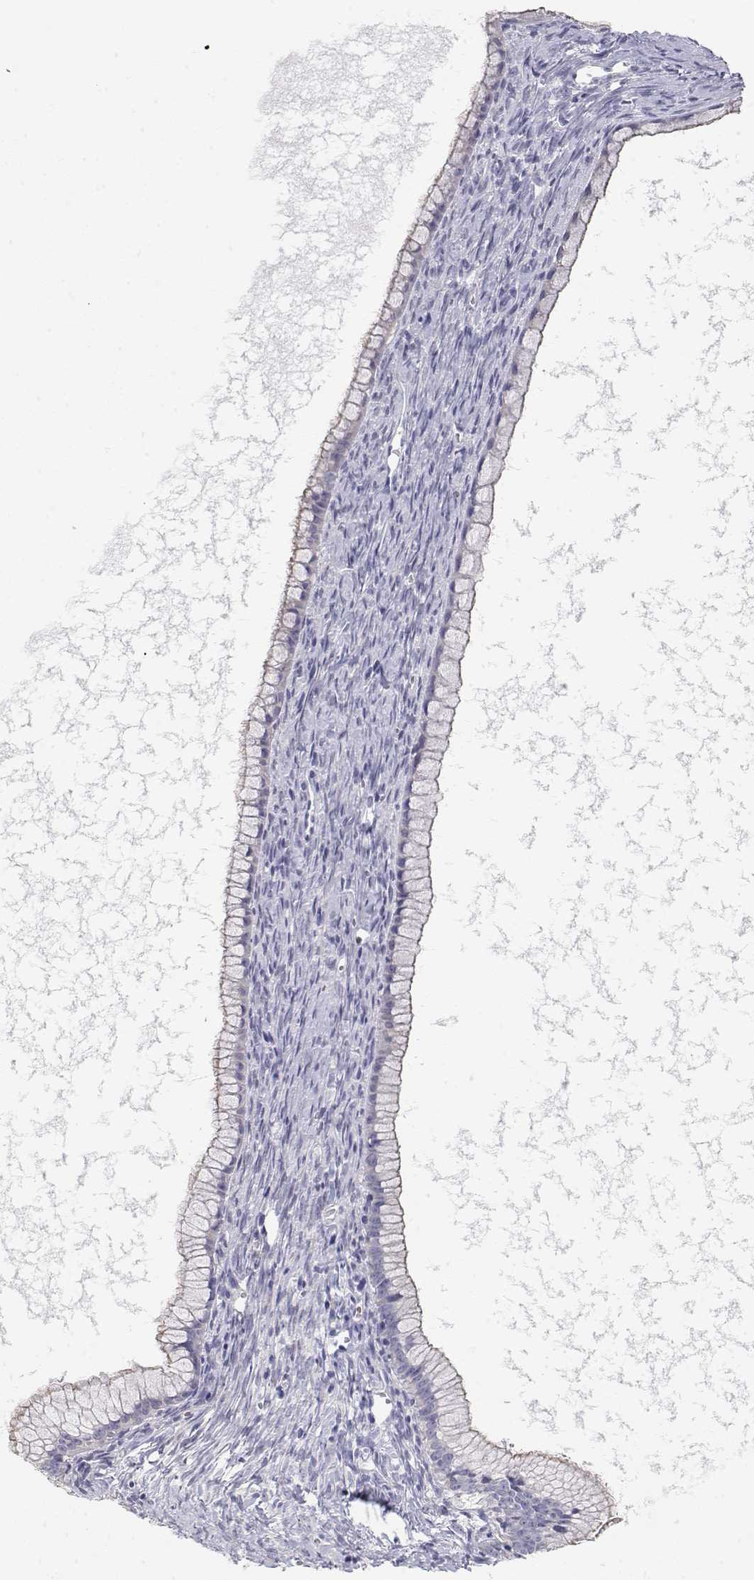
{"staining": {"intensity": "negative", "quantity": "none", "location": "none"}, "tissue": "ovarian cancer", "cell_type": "Tumor cells", "image_type": "cancer", "snomed": [{"axis": "morphology", "description": "Cystadenocarcinoma, mucinous, NOS"}, {"axis": "topography", "description": "Ovary"}], "caption": "Human mucinous cystadenocarcinoma (ovarian) stained for a protein using immunohistochemistry (IHC) shows no expression in tumor cells.", "gene": "MISP", "patient": {"sex": "female", "age": 41}}